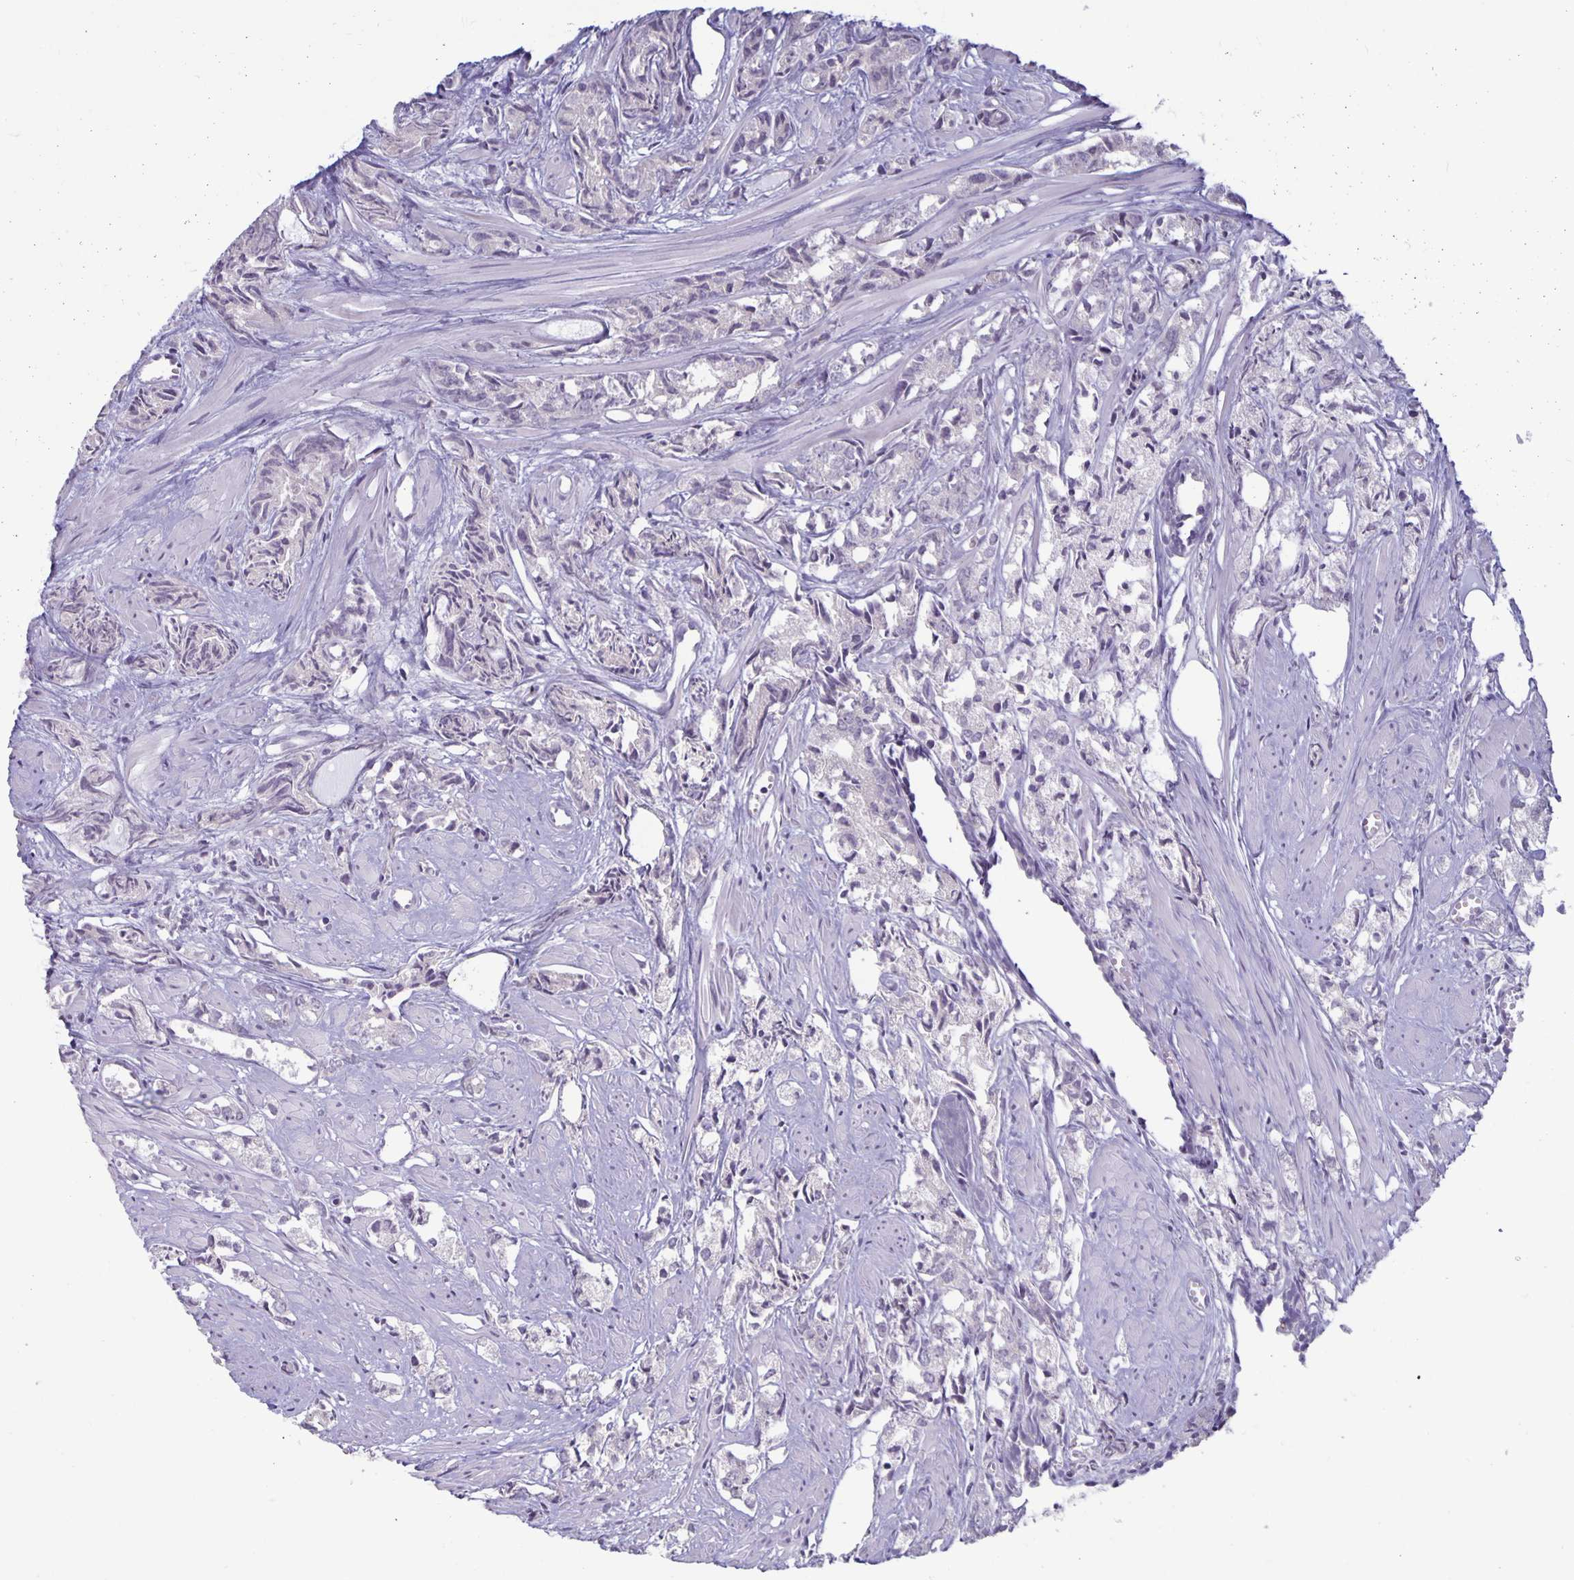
{"staining": {"intensity": "negative", "quantity": "none", "location": "none"}, "tissue": "prostate cancer", "cell_type": "Tumor cells", "image_type": "cancer", "snomed": [{"axis": "morphology", "description": "Adenocarcinoma, High grade"}, {"axis": "topography", "description": "Prostate"}], "caption": "IHC micrograph of prostate cancer stained for a protein (brown), which shows no staining in tumor cells.", "gene": "PLCB3", "patient": {"sex": "male", "age": 58}}